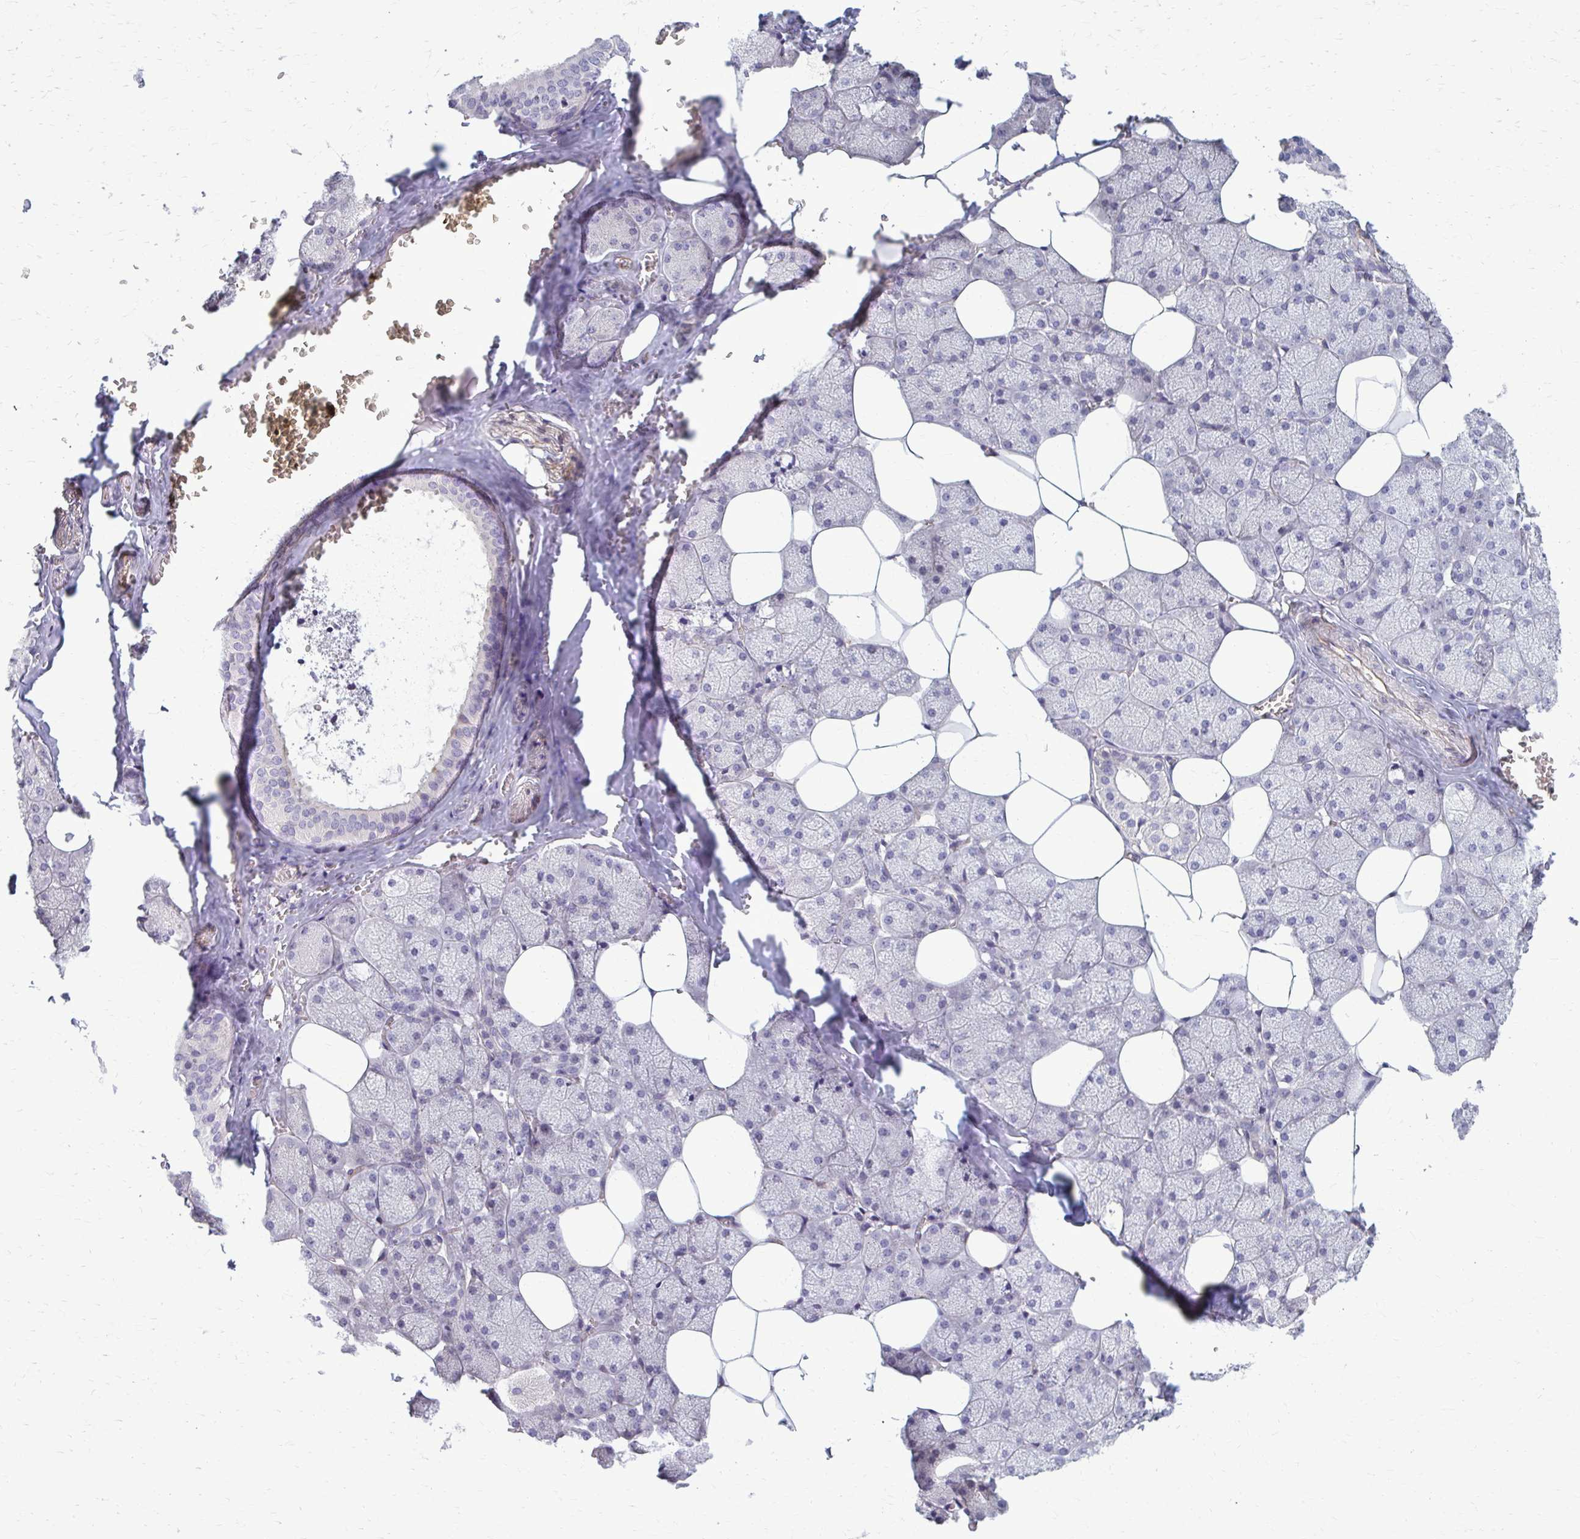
{"staining": {"intensity": "negative", "quantity": "none", "location": "none"}, "tissue": "salivary gland", "cell_type": "Glandular cells", "image_type": "normal", "snomed": [{"axis": "morphology", "description": "Normal tissue, NOS"}, {"axis": "topography", "description": "Salivary gland"}, {"axis": "topography", "description": "Peripheral nerve tissue"}], "caption": "IHC micrograph of normal salivary gland: human salivary gland stained with DAB exhibits no significant protein expression in glandular cells. (Brightfield microscopy of DAB immunohistochemistry (IHC) at high magnification).", "gene": "DEPP1", "patient": {"sex": "male", "age": 38}}